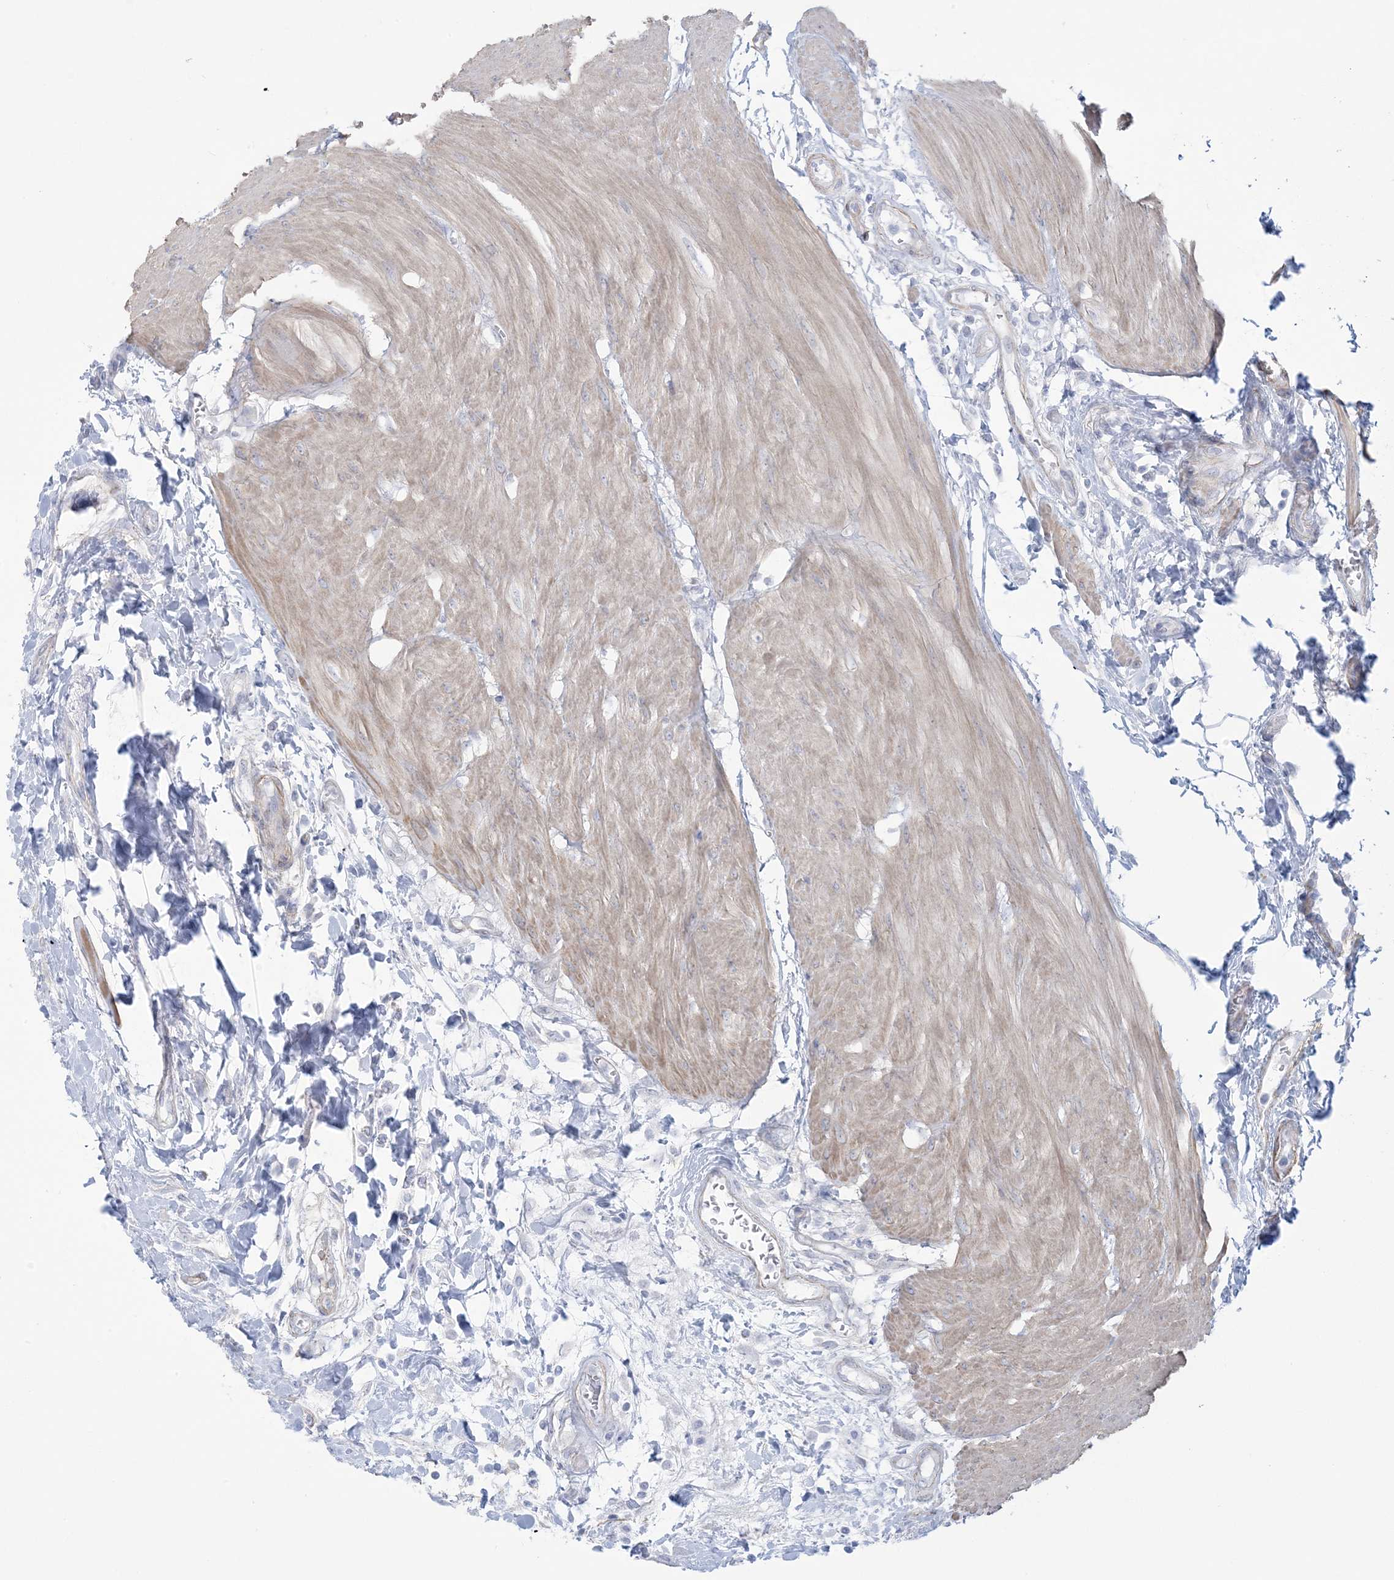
{"staining": {"intensity": "negative", "quantity": "none", "location": "none"}, "tissue": "urothelial cancer", "cell_type": "Tumor cells", "image_type": "cancer", "snomed": [{"axis": "morphology", "description": "Urothelial carcinoma, High grade"}, {"axis": "topography", "description": "Urinary bladder"}], "caption": "High power microscopy micrograph of an IHC micrograph of urothelial cancer, revealing no significant positivity in tumor cells. (DAB (3,3'-diaminobenzidine) immunohistochemistry (IHC), high magnification).", "gene": "AGXT", "patient": {"sex": "male", "age": 50}}